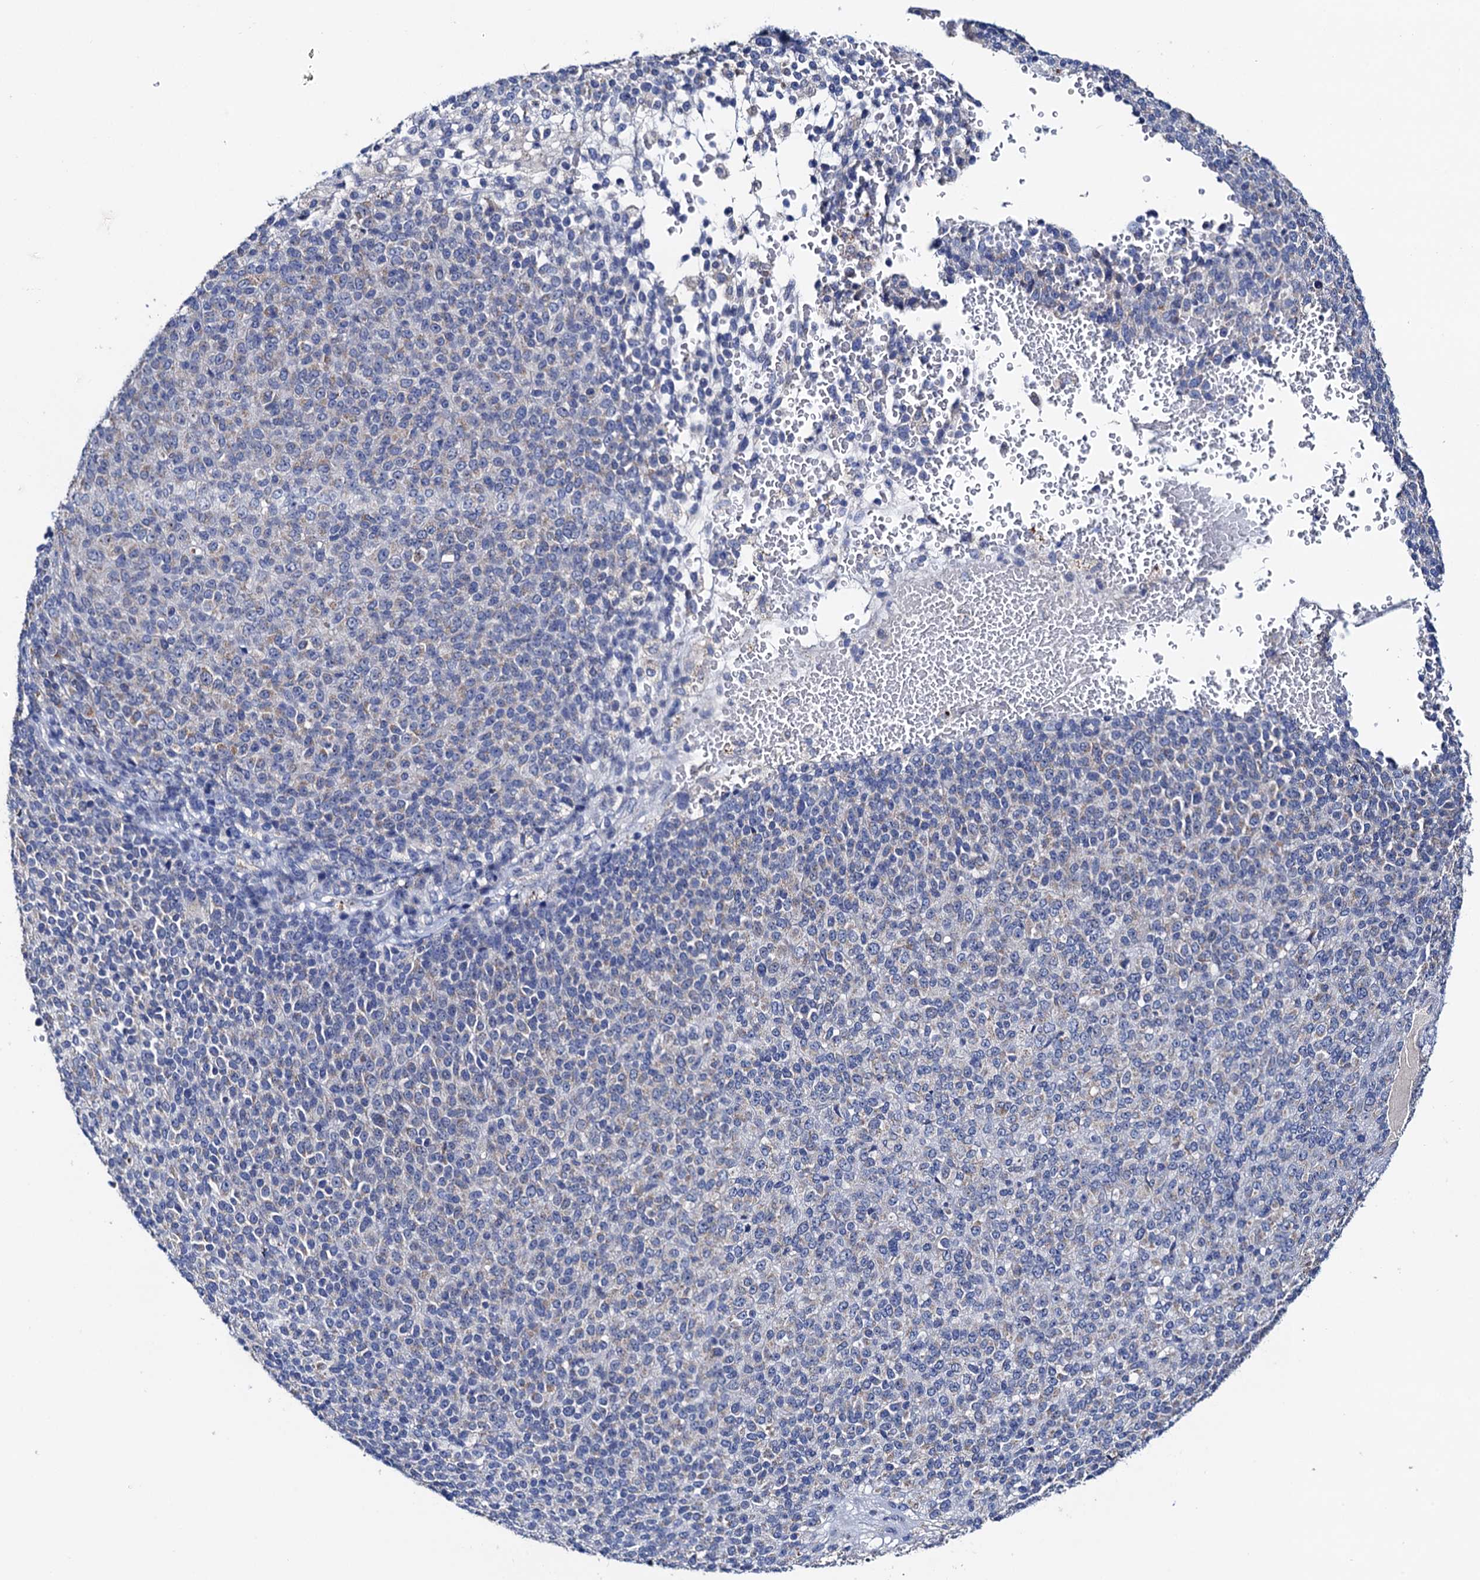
{"staining": {"intensity": "negative", "quantity": "none", "location": "none"}, "tissue": "melanoma", "cell_type": "Tumor cells", "image_type": "cancer", "snomed": [{"axis": "morphology", "description": "Malignant melanoma, Metastatic site"}, {"axis": "topography", "description": "Brain"}], "caption": "DAB immunohistochemical staining of melanoma displays no significant staining in tumor cells.", "gene": "MRPL48", "patient": {"sex": "female", "age": 56}}